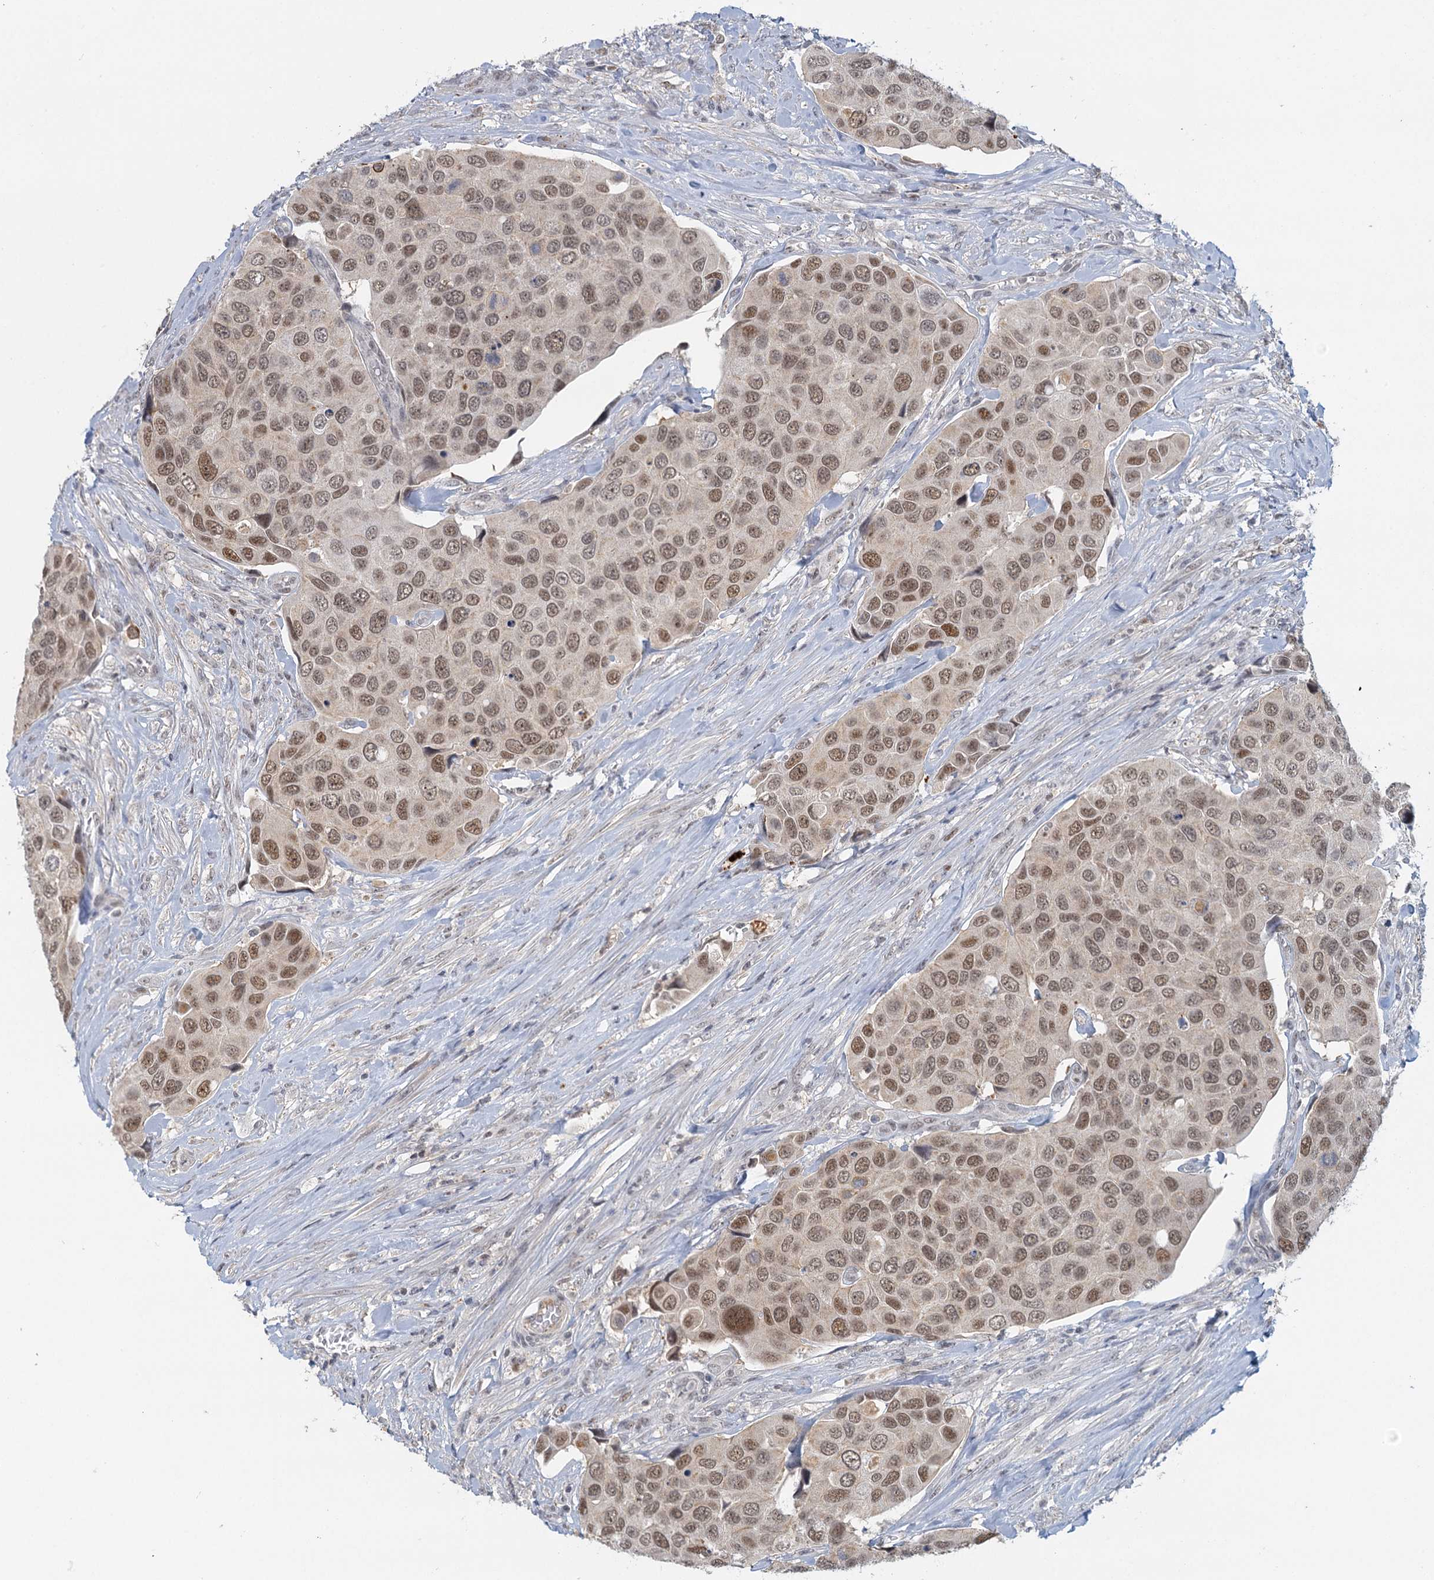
{"staining": {"intensity": "moderate", "quantity": ">75%", "location": "nuclear"}, "tissue": "urothelial cancer", "cell_type": "Tumor cells", "image_type": "cancer", "snomed": [{"axis": "morphology", "description": "Urothelial carcinoma, High grade"}, {"axis": "topography", "description": "Urinary bladder"}], "caption": "A brown stain labels moderate nuclear positivity of a protein in urothelial carcinoma (high-grade) tumor cells. Using DAB (3,3'-diaminobenzidine) (brown) and hematoxylin (blue) stains, captured at high magnification using brightfield microscopy.", "gene": "GPATCH11", "patient": {"sex": "male", "age": 74}}